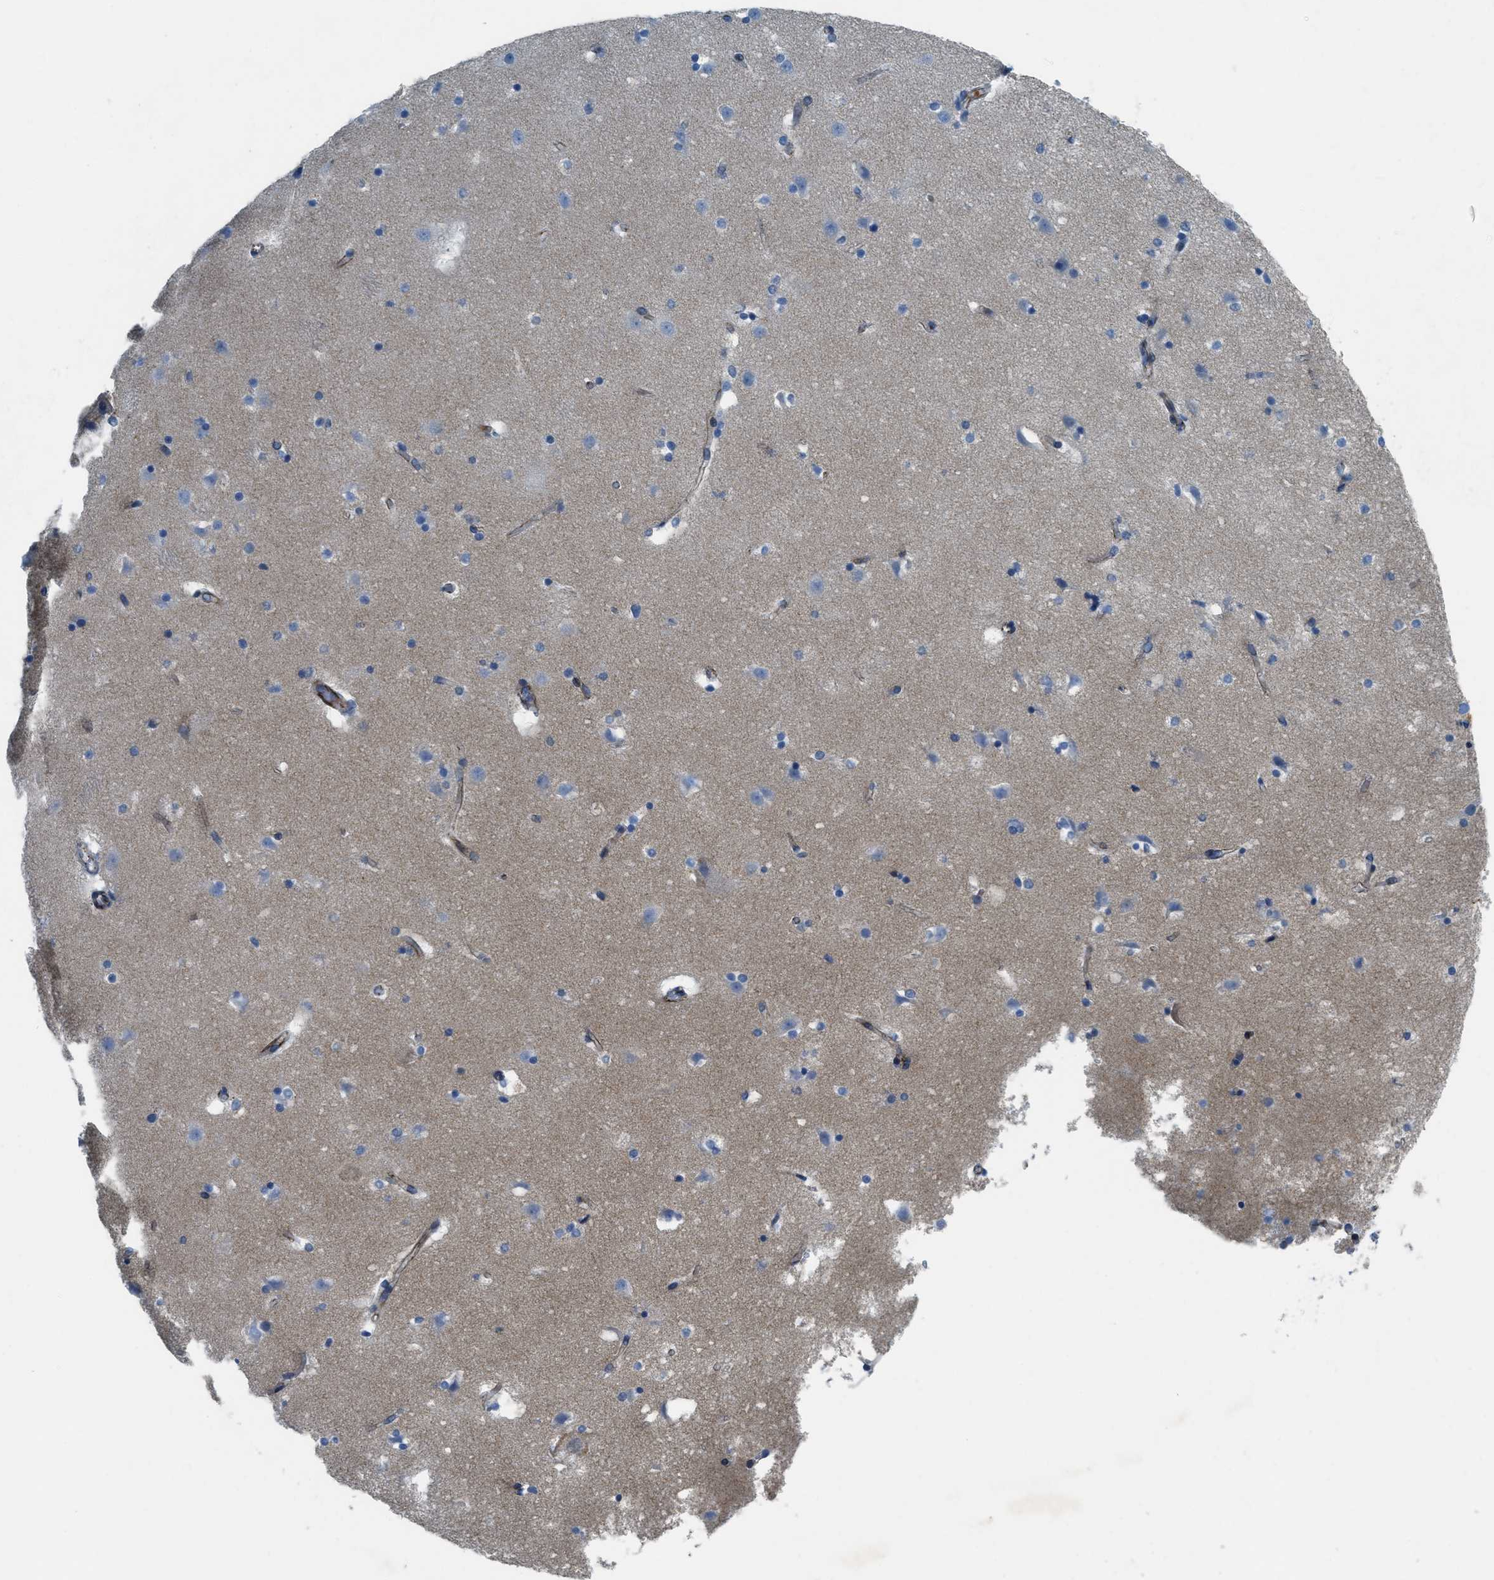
{"staining": {"intensity": "negative", "quantity": "none", "location": "none"}, "tissue": "caudate", "cell_type": "Glial cells", "image_type": "normal", "snomed": [{"axis": "morphology", "description": "Normal tissue, NOS"}, {"axis": "topography", "description": "Lateral ventricle wall"}], "caption": "This is an immunohistochemistry (IHC) photomicrograph of benign caudate. There is no positivity in glial cells.", "gene": "CRB3", "patient": {"sex": "male", "age": 45}}